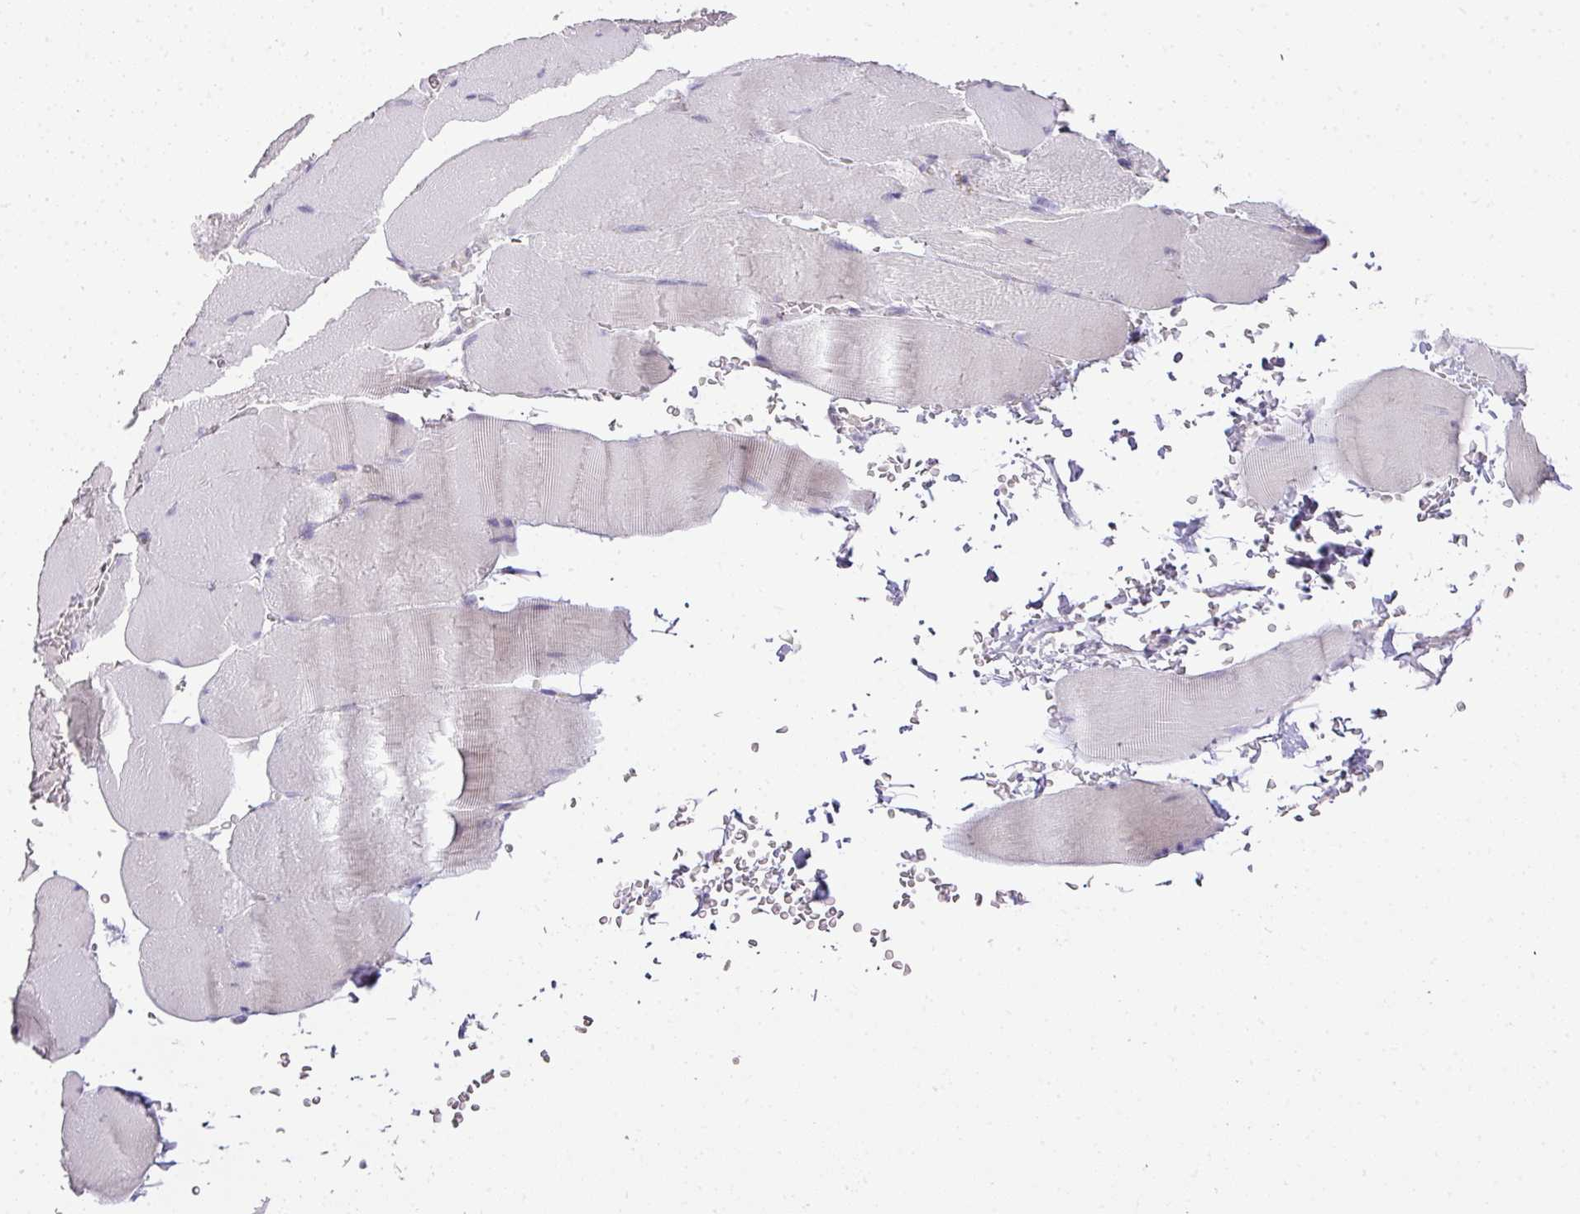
{"staining": {"intensity": "negative", "quantity": "none", "location": "none"}, "tissue": "skeletal muscle", "cell_type": "Myocytes", "image_type": "normal", "snomed": [{"axis": "morphology", "description": "Normal tissue, NOS"}, {"axis": "topography", "description": "Skeletal muscle"}, {"axis": "topography", "description": "Head-Neck"}], "caption": "A micrograph of skeletal muscle stained for a protein displays no brown staining in myocytes. The staining was performed using DAB (3,3'-diaminobenzidine) to visualize the protein expression in brown, while the nuclei were stained in blue with hematoxylin (Magnification: 20x).", "gene": "HOXC13", "patient": {"sex": "male", "age": 66}}